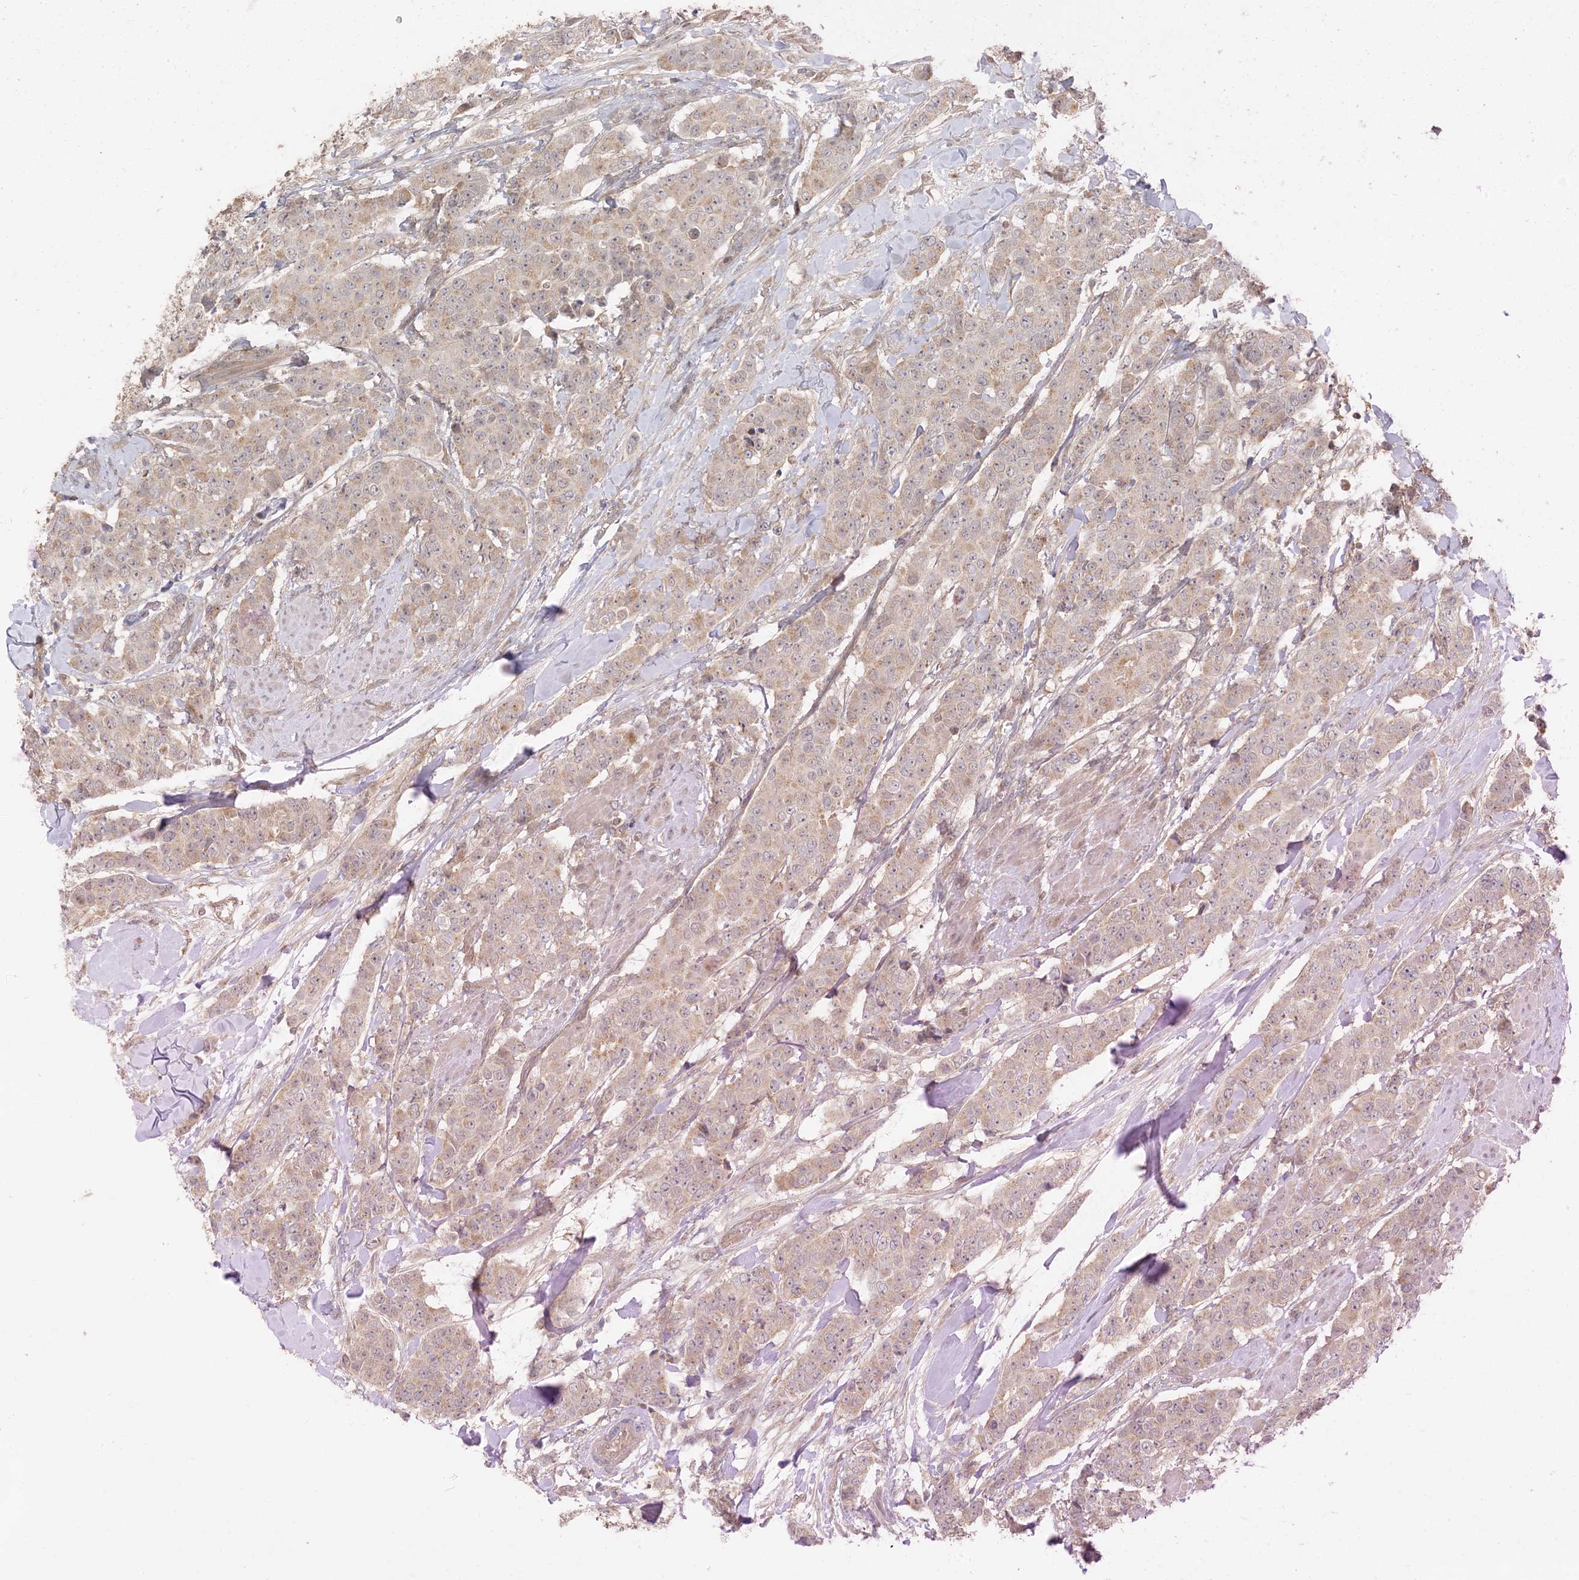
{"staining": {"intensity": "weak", "quantity": "25%-75%", "location": "cytoplasmic/membranous"}, "tissue": "breast cancer", "cell_type": "Tumor cells", "image_type": "cancer", "snomed": [{"axis": "morphology", "description": "Duct carcinoma"}, {"axis": "topography", "description": "Breast"}], "caption": "Tumor cells show low levels of weak cytoplasmic/membranous positivity in about 25%-75% of cells in human invasive ductal carcinoma (breast).", "gene": "OBI1", "patient": {"sex": "female", "age": 40}}